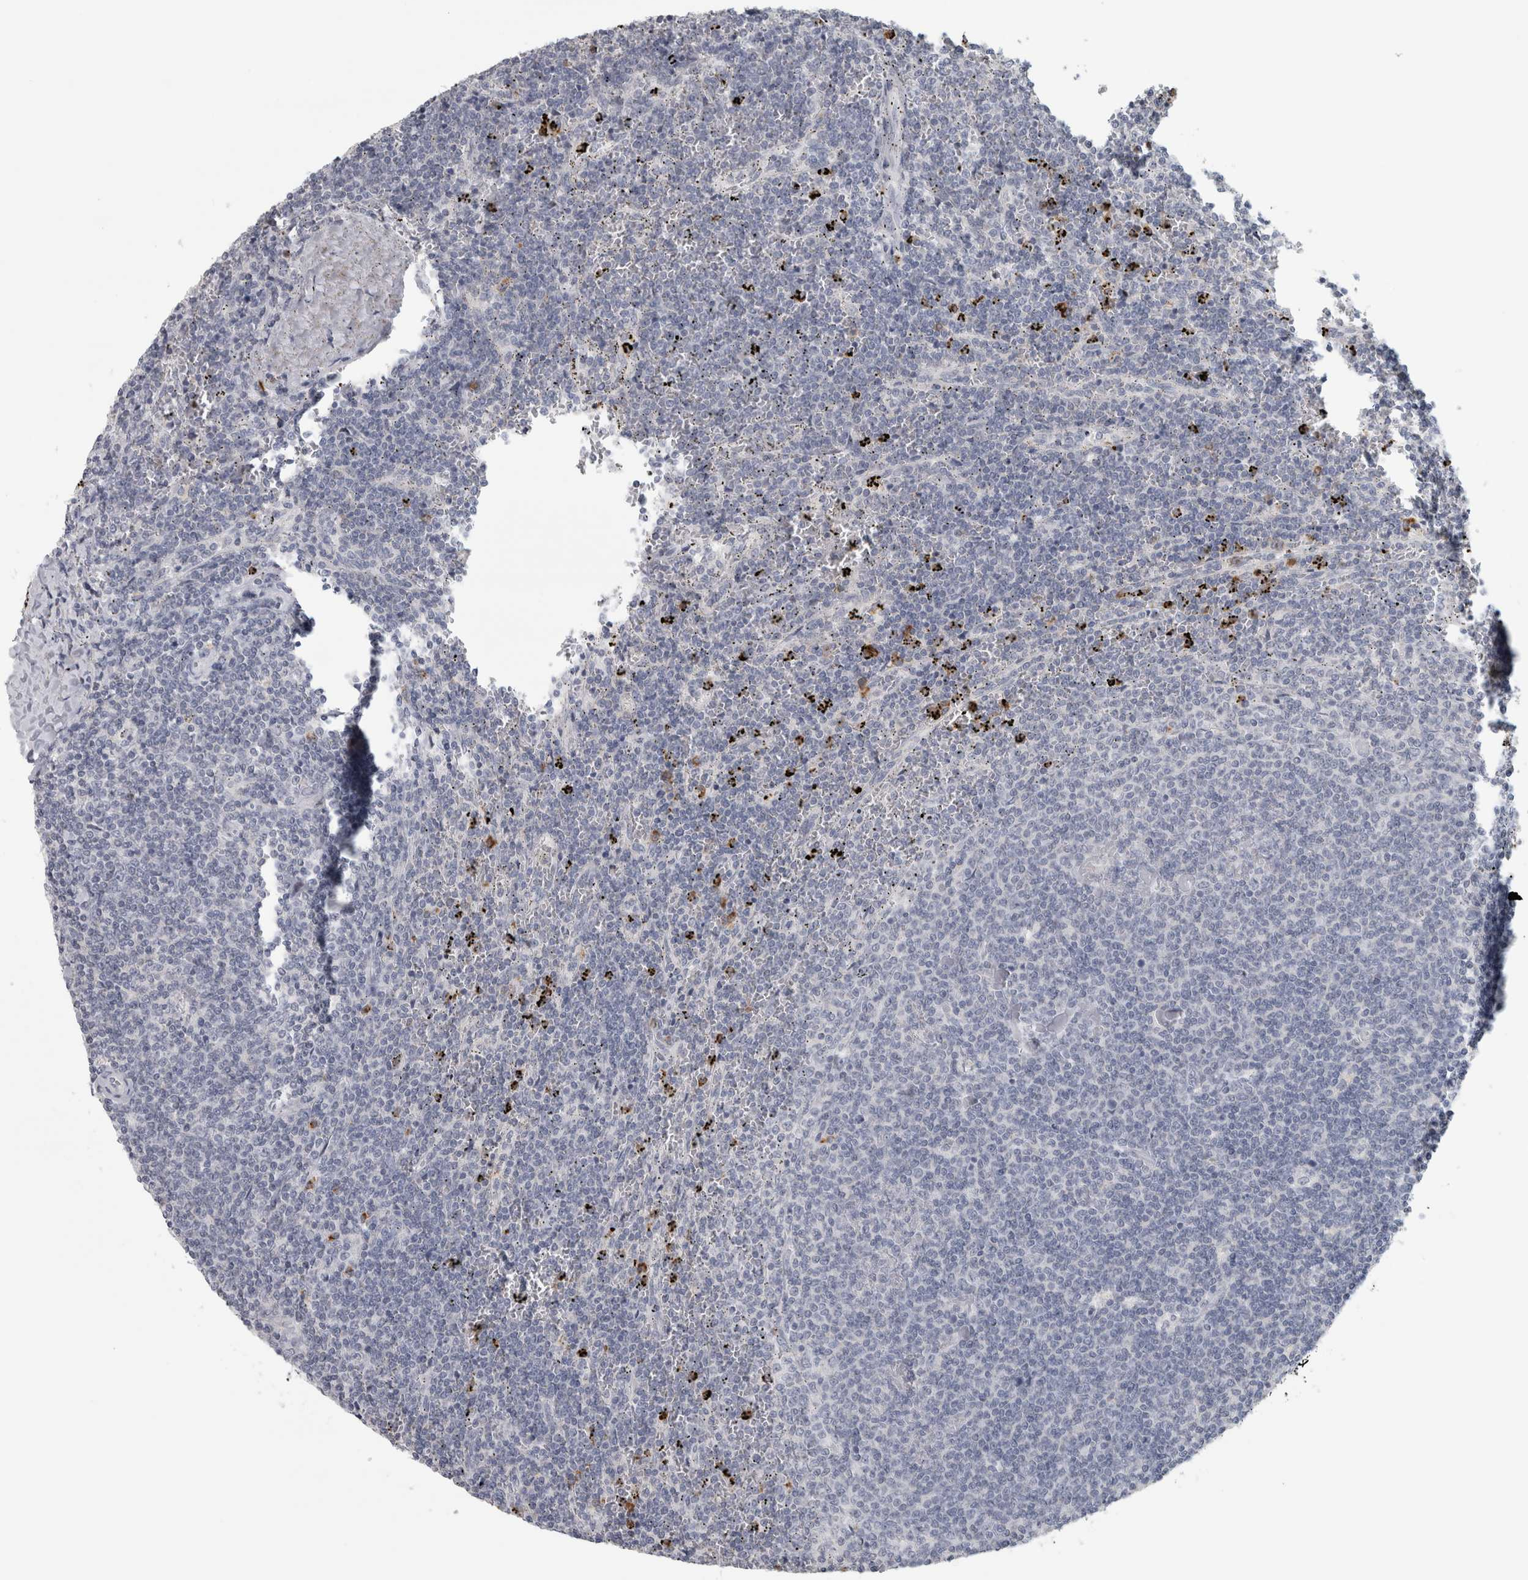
{"staining": {"intensity": "negative", "quantity": "none", "location": "none"}, "tissue": "lymphoma", "cell_type": "Tumor cells", "image_type": "cancer", "snomed": [{"axis": "morphology", "description": "Malignant lymphoma, non-Hodgkin's type, Low grade"}, {"axis": "topography", "description": "Spleen"}], "caption": "Protein analysis of low-grade malignant lymphoma, non-Hodgkin's type demonstrates no significant staining in tumor cells. The staining is performed using DAB brown chromogen with nuclei counter-stained in using hematoxylin.", "gene": "PTPRN2", "patient": {"sex": "female", "age": 50}}